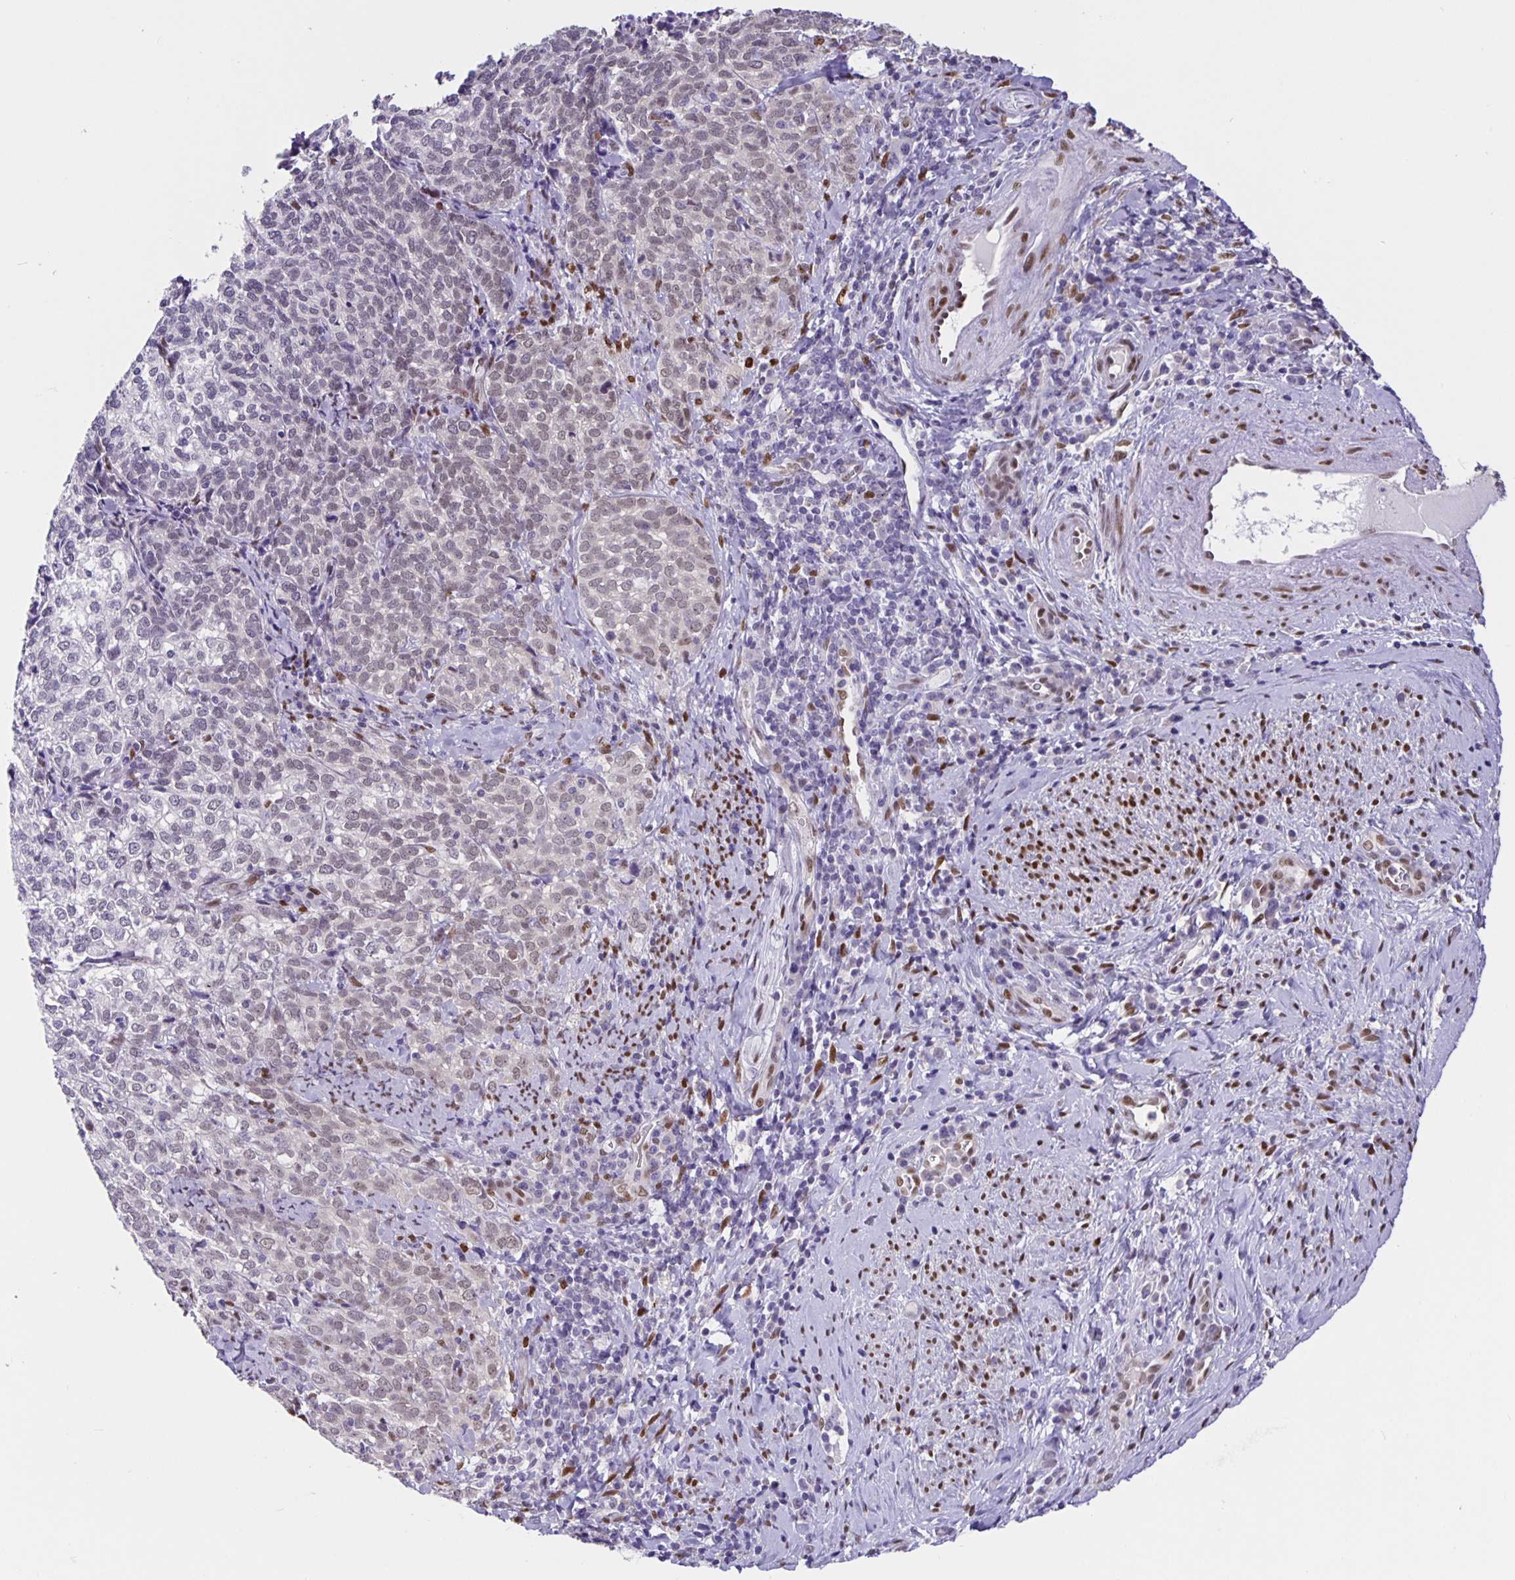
{"staining": {"intensity": "negative", "quantity": "none", "location": "none"}, "tissue": "cervical cancer", "cell_type": "Tumor cells", "image_type": "cancer", "snomed": [{"axis": "morphology", "description": "Normal tissue, NOS"}, {"axis": "morphology", "description": "Squamous cell carcinoma, NOS"}, {"axis": "topography", "description": "Vagina"}, {"axis": "topography", "description": "Cervix"}], "caption": "Immunohistochemical staining of cervical cancer (squamous cell carcinoma) displays no significant expression in tumor cells. Nuclei are stained in blue.", "gene": "FOSL2", "patient": {"sex": "female", "age": 45}}